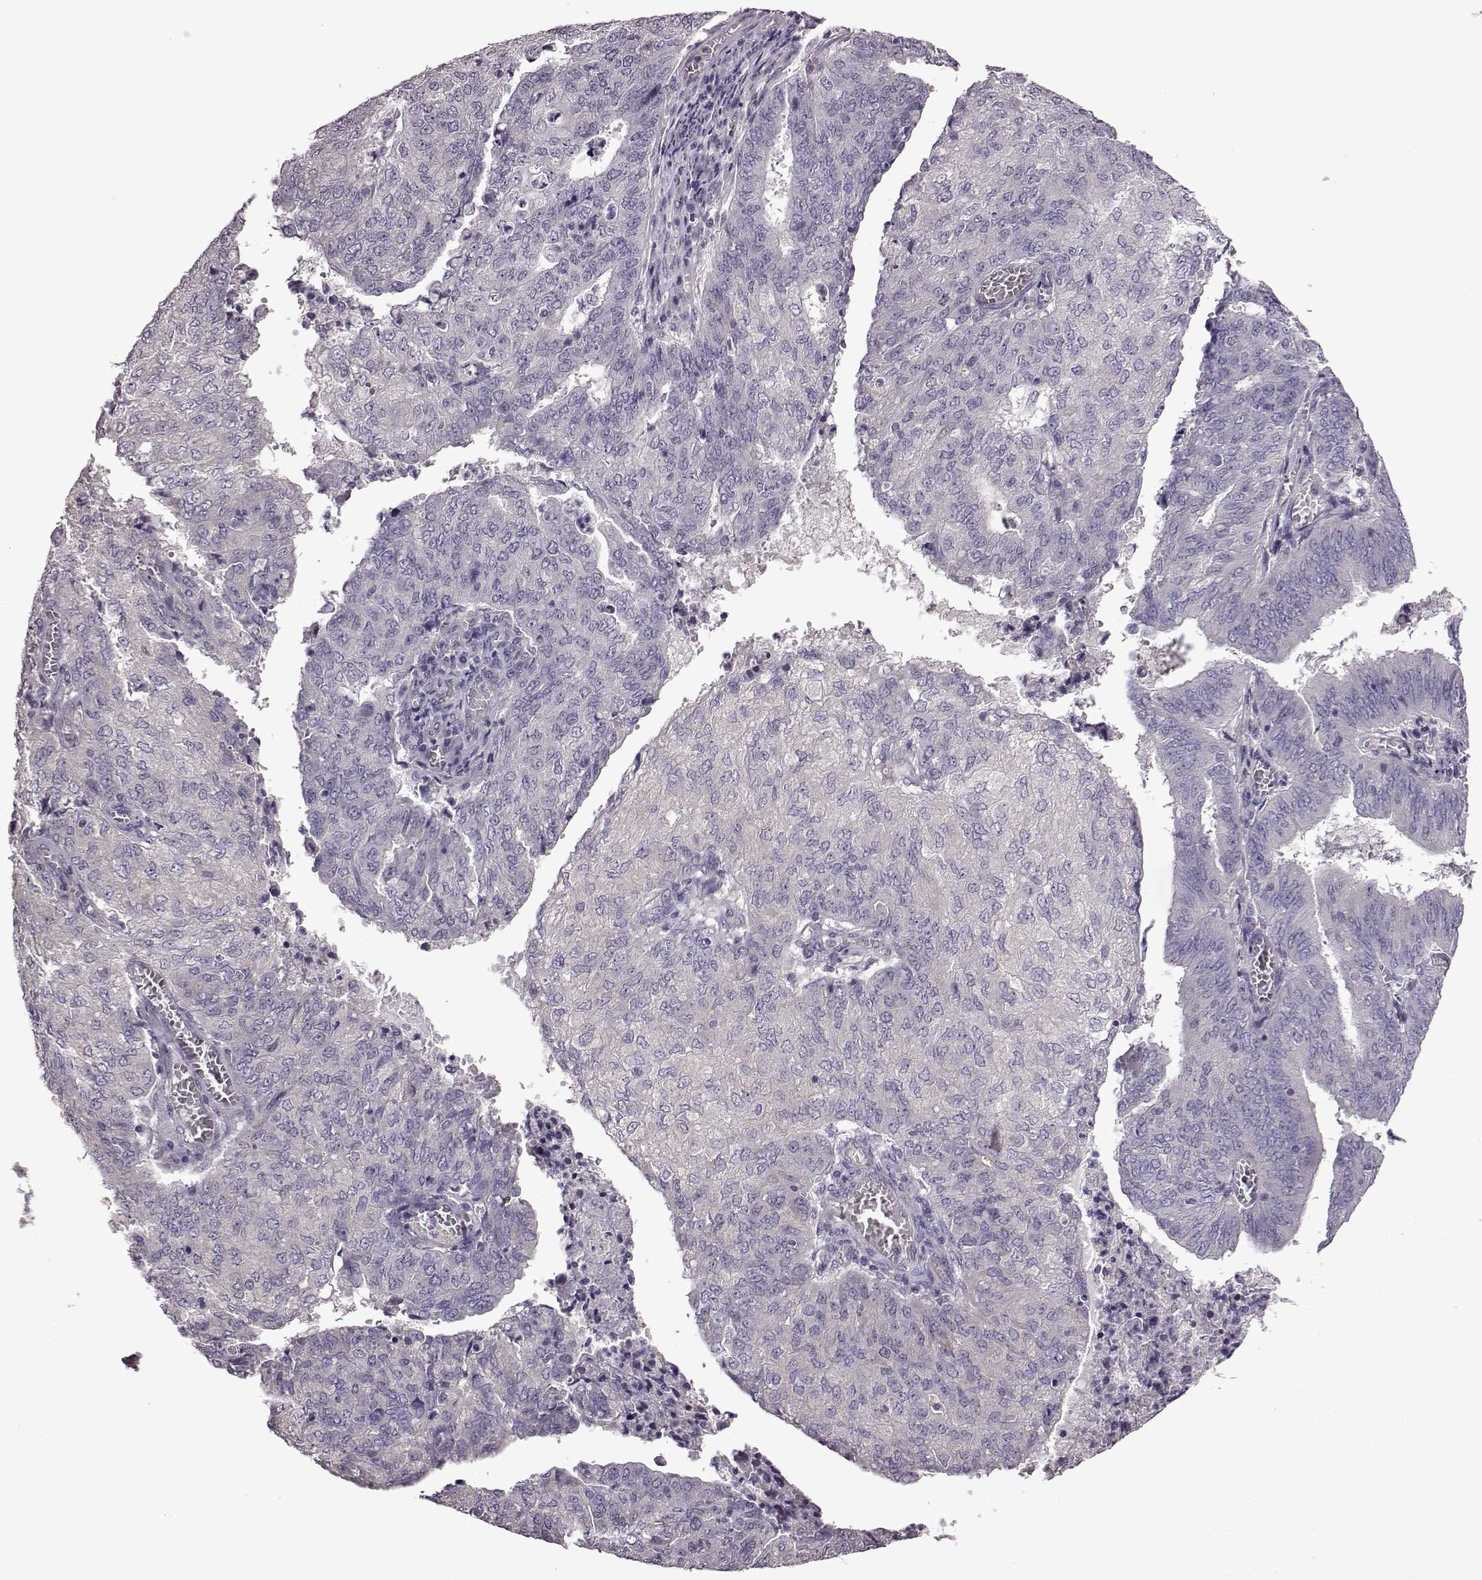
{"staining": {"intensity": "negative", "quantity": "none", "location": "none"}, "tissue": "endometrial cancer", "cell_type": "Tumor cells", "image_type": "cancer", "snomed": [{"axis": "morphology", "description": "Adenocarcinoma, NOS"}, {"axis": "topography", "description": "Endometrium"}], "caption": "This is an IHC micrograph of endometrial cancer. There is no expression in tumor cells.", "gene": "EDDM3B", "patient": {"sex": "female", "age": 82}}